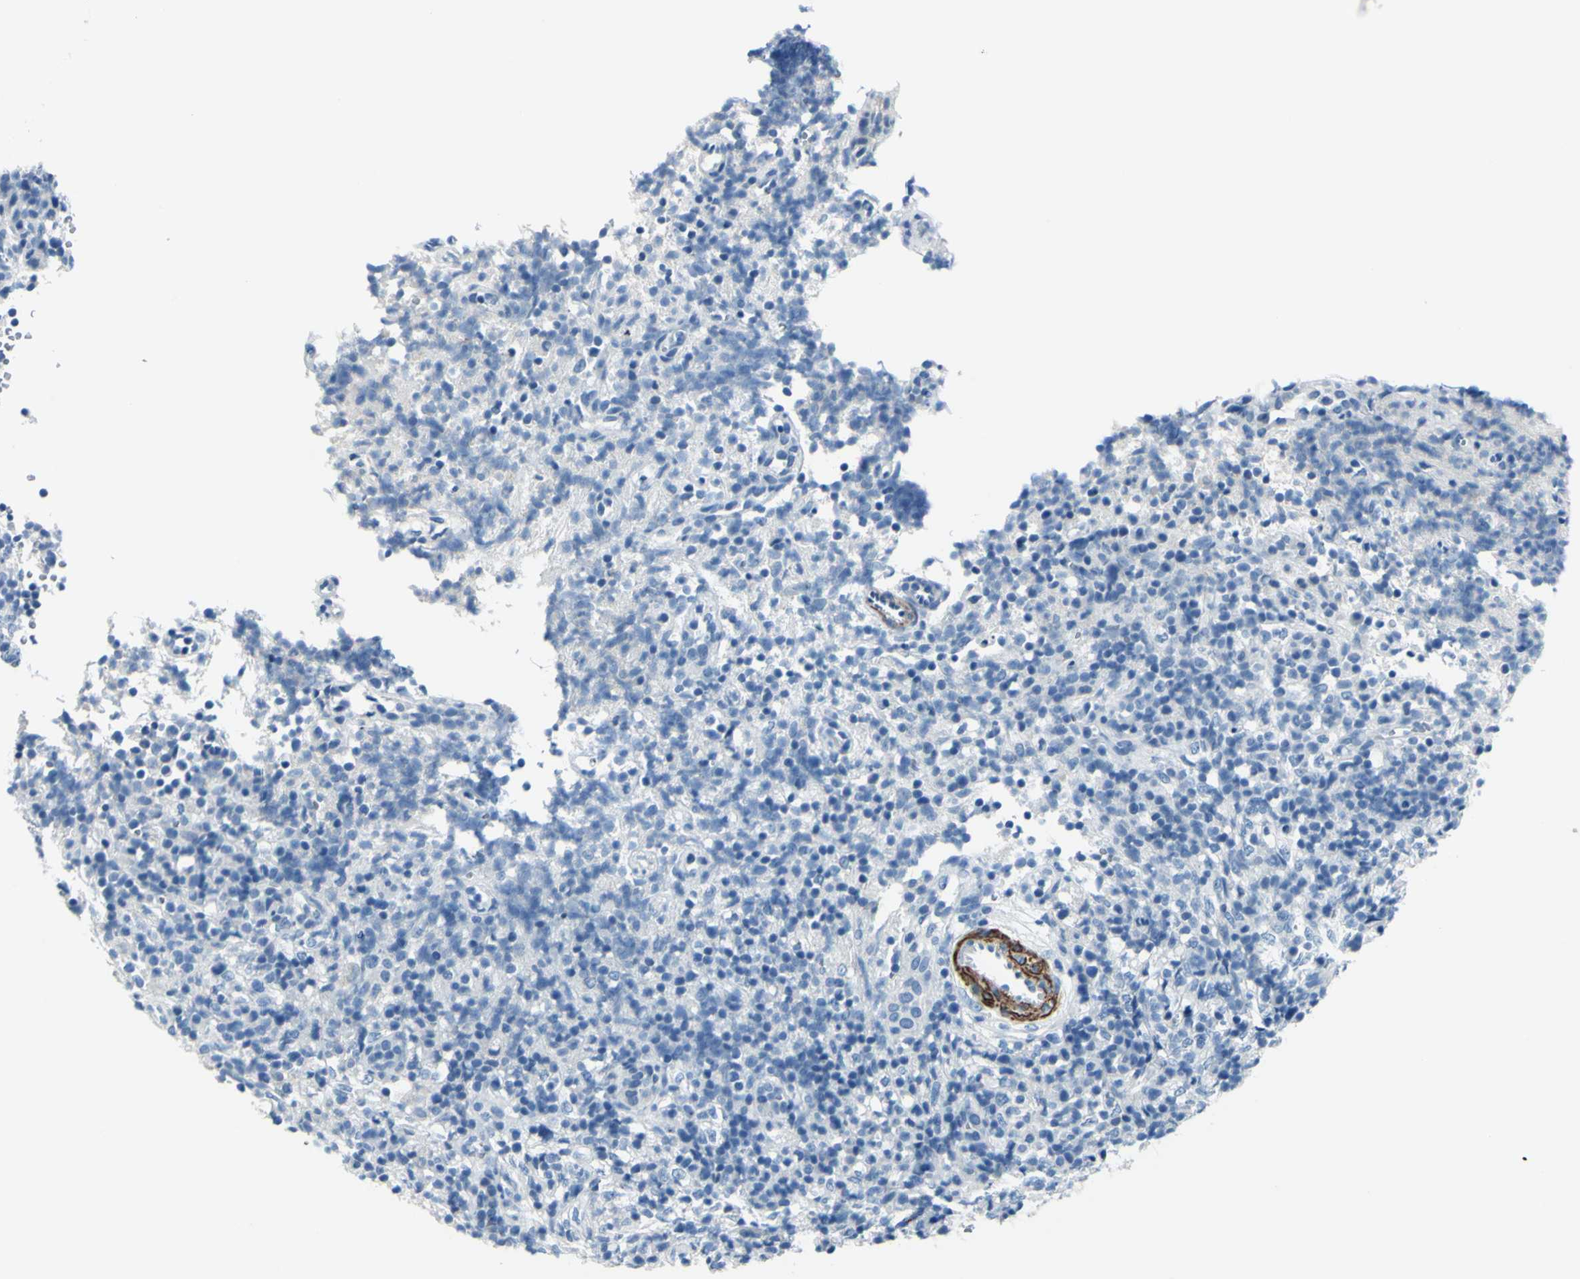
{"staining": {"intensity": "negative", "quantity": "none", "location": "none"}, "tissue": "lymphoma", "cell_type": "Tumor cells", "image_type": "cancer", "snomed": [{"axis": "morphology", "description": "Malignant lymphoma, non-Hodgkin's type, High grade"}, {"axis": "topography", "description": "Lymph node"}], "caption": "Immunohistochemical staining of malignant lymphoma, non-Hodgkin's type (high-grade) reveals no significant staining in tumor cells.", "gene": "CDH15", "patient": {"sex": "female", "age": 76}}